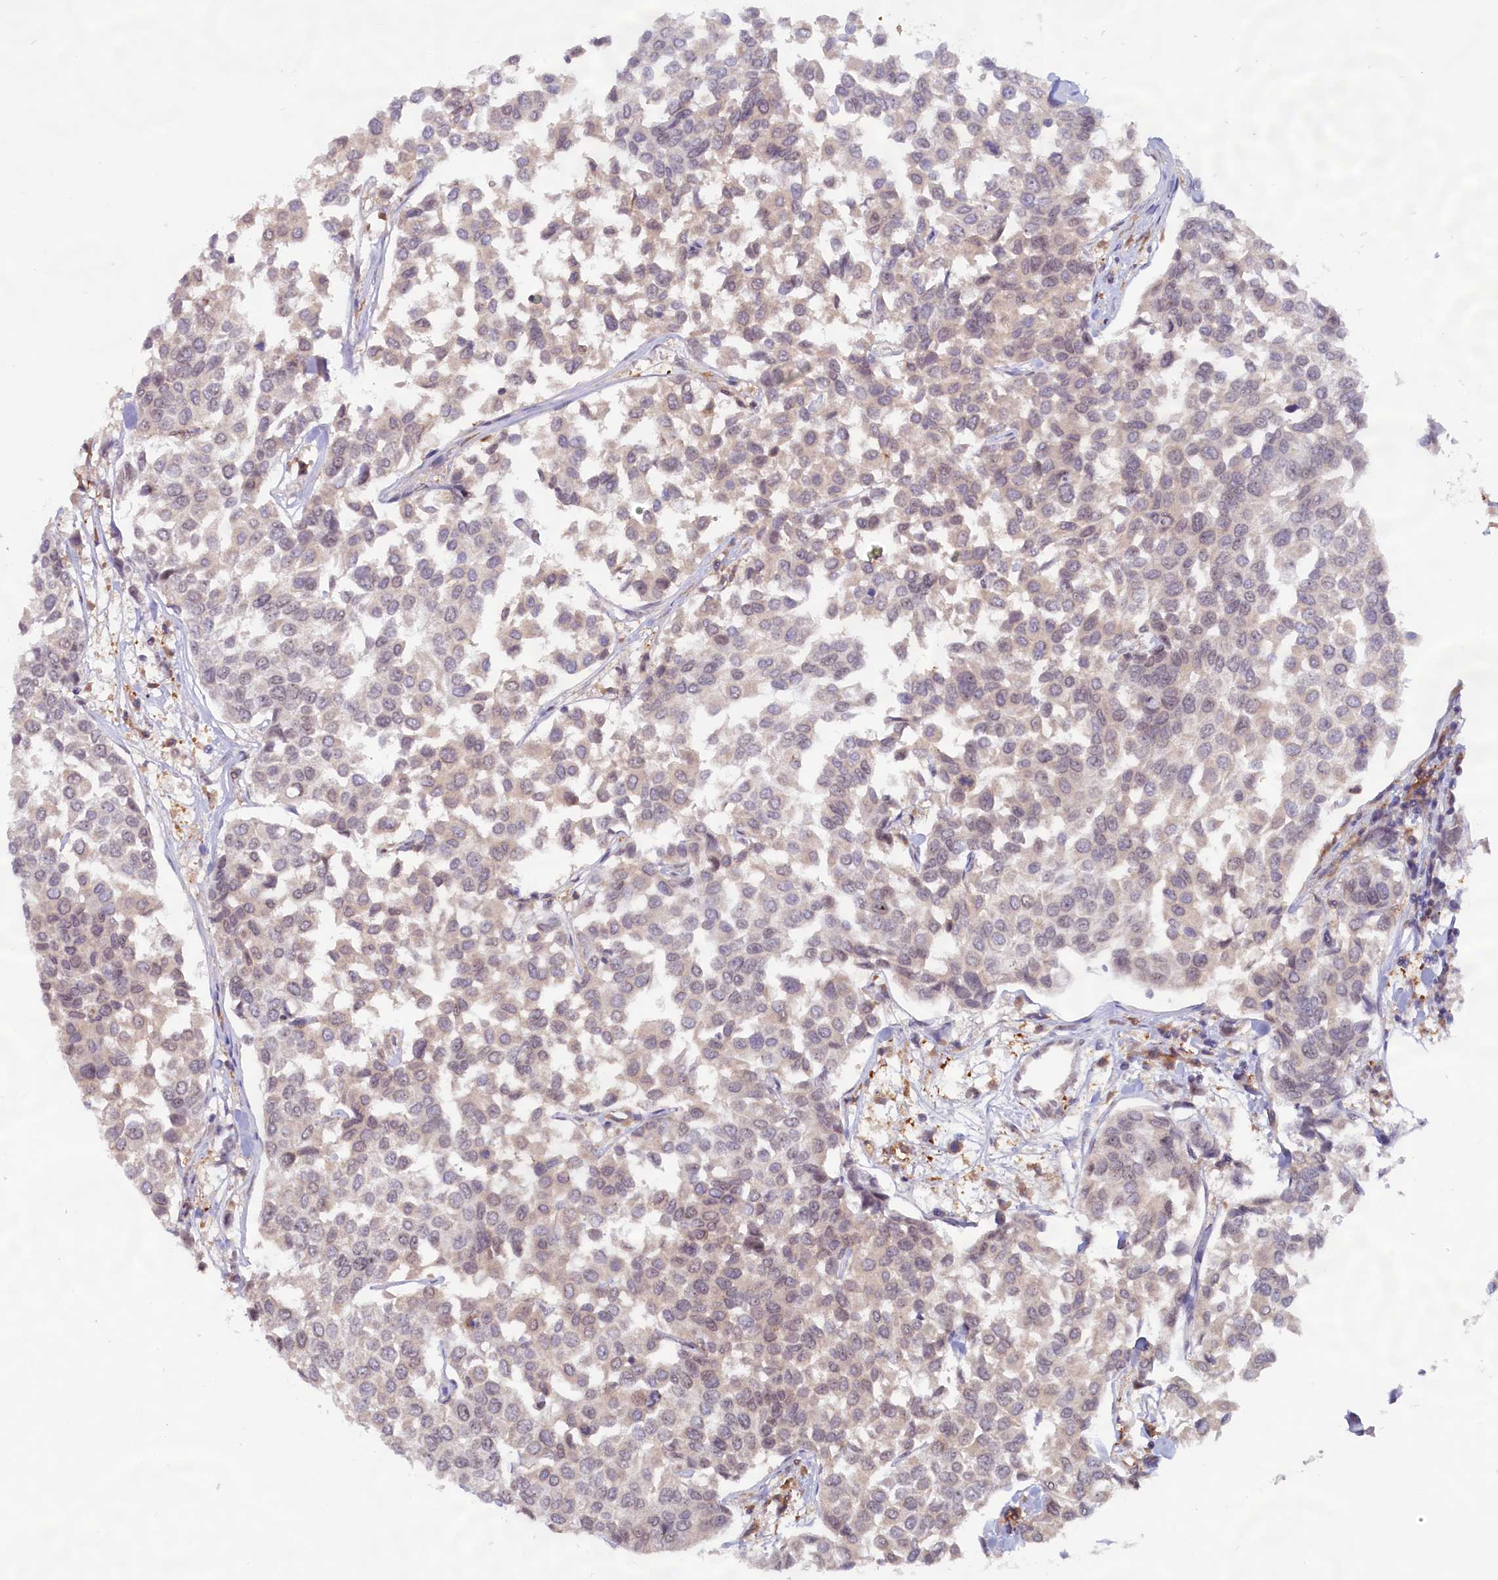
{"staining": {"intensity": "weak", "quantity": "<25%", "location": "nuclear"}, "tissue": "breast cancer", "cell_type": "Tumor cells", "image_type": "cancer", "snomed": [{"axis": "morphology", "description": "Duct carcinoma"}, {"axis": "topography", "description": "Breast"}], "caption": "Immunohistochemistry (IHC) histopathology image of breast cancer (intraductal carcinoma) stained for a protein (brown), which exhibits no staining in tumor cells.", "gene": "C1D", "patient": {"sex": "female", "age": 55}}